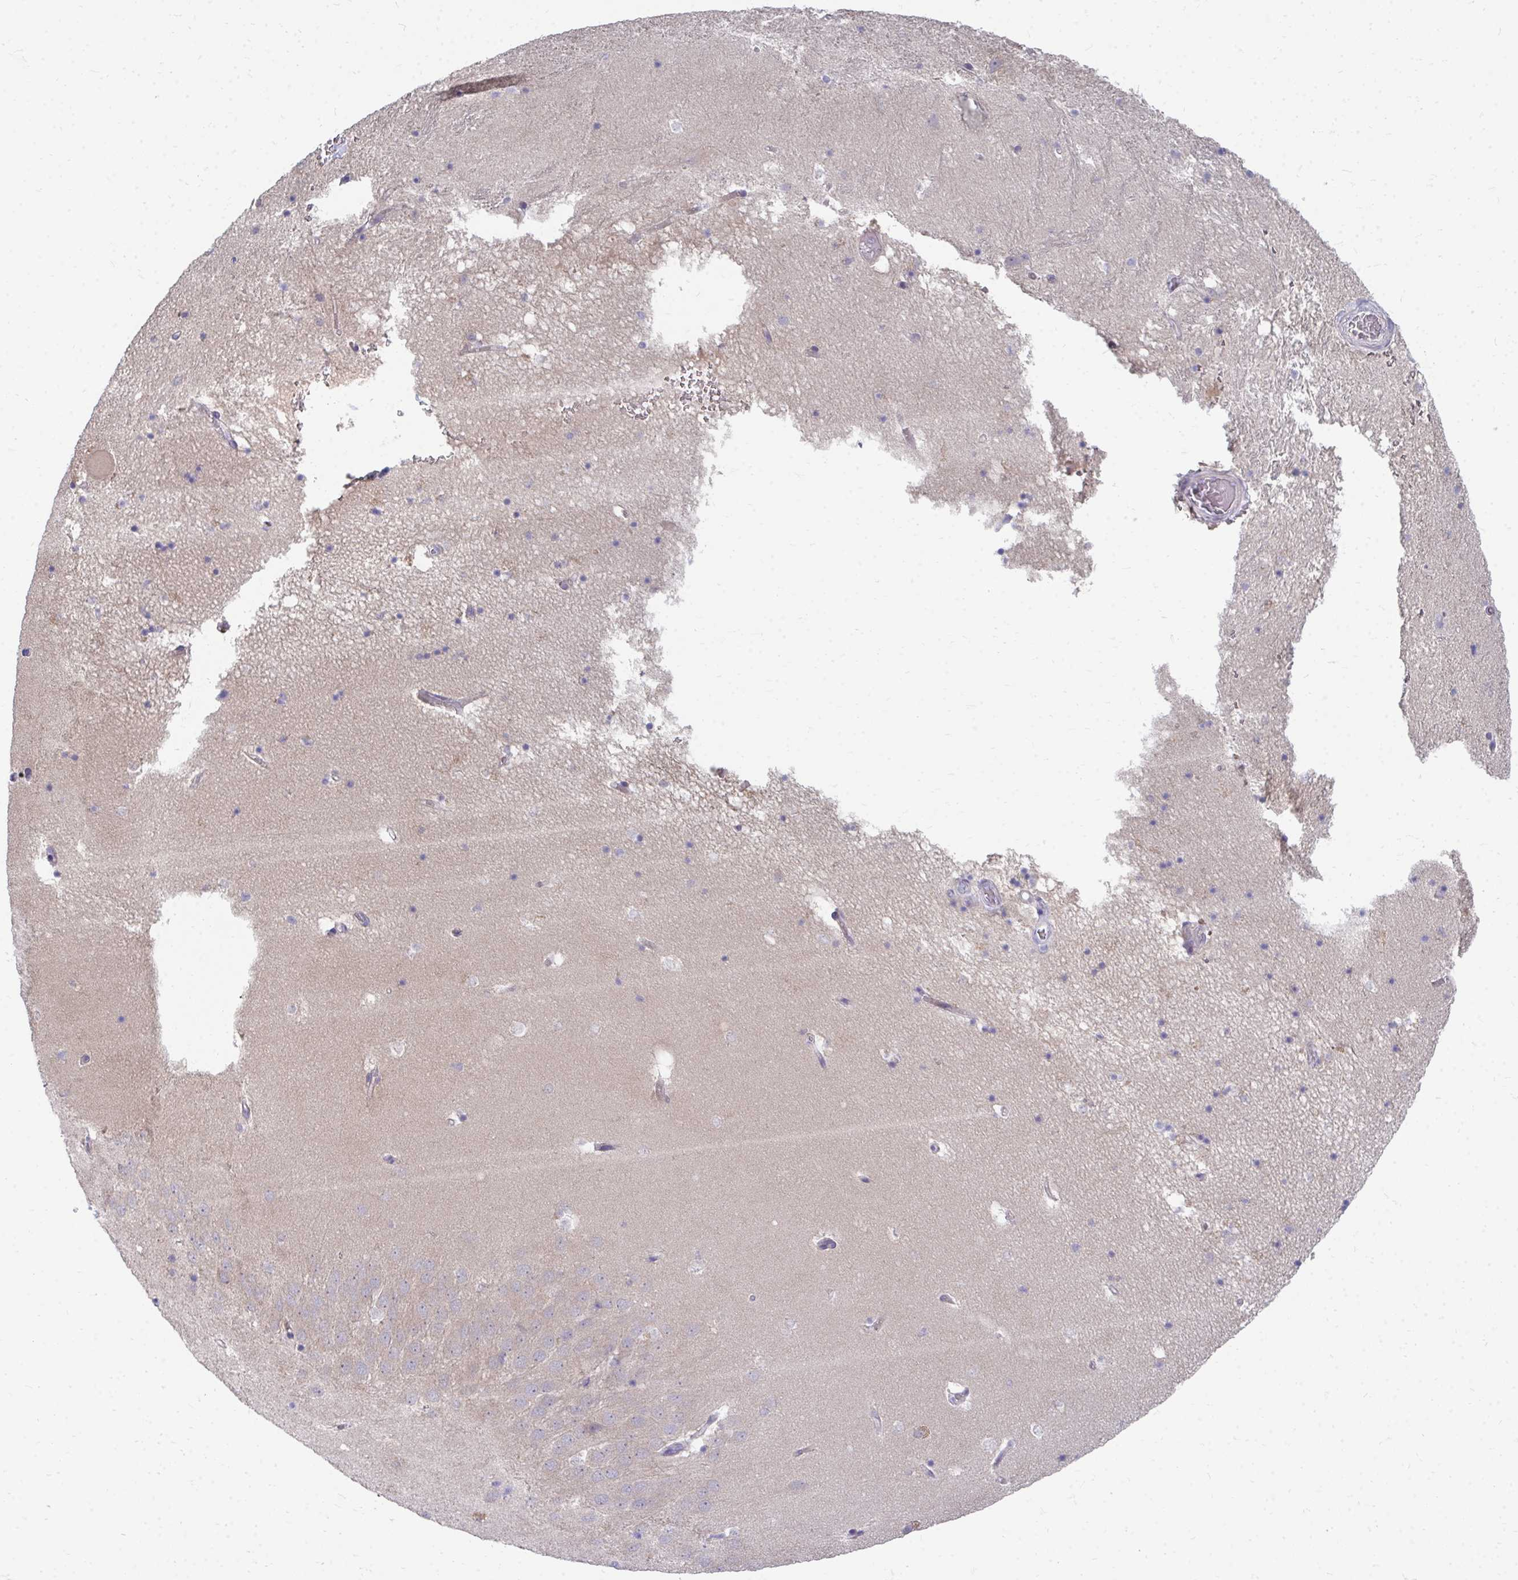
{"staining": {"intensity": "negative", "quantity": "none", "location": "none"}, "tissue": "hippocampus", "cell_type": "Glial cells", "image_type": "normal", "snomed": [{"axis": "morphology", "description": "Normal tissue, NOS"}, {"axis": "topography", "description": "Hippocampus"}], "caption": "An IHC histopathology image of unremarkable hippocampus is shown. There is no staining in glial cells of hippocampus.", "gene": "MROH8", "patient": {"sex": "male", "age": 58}}